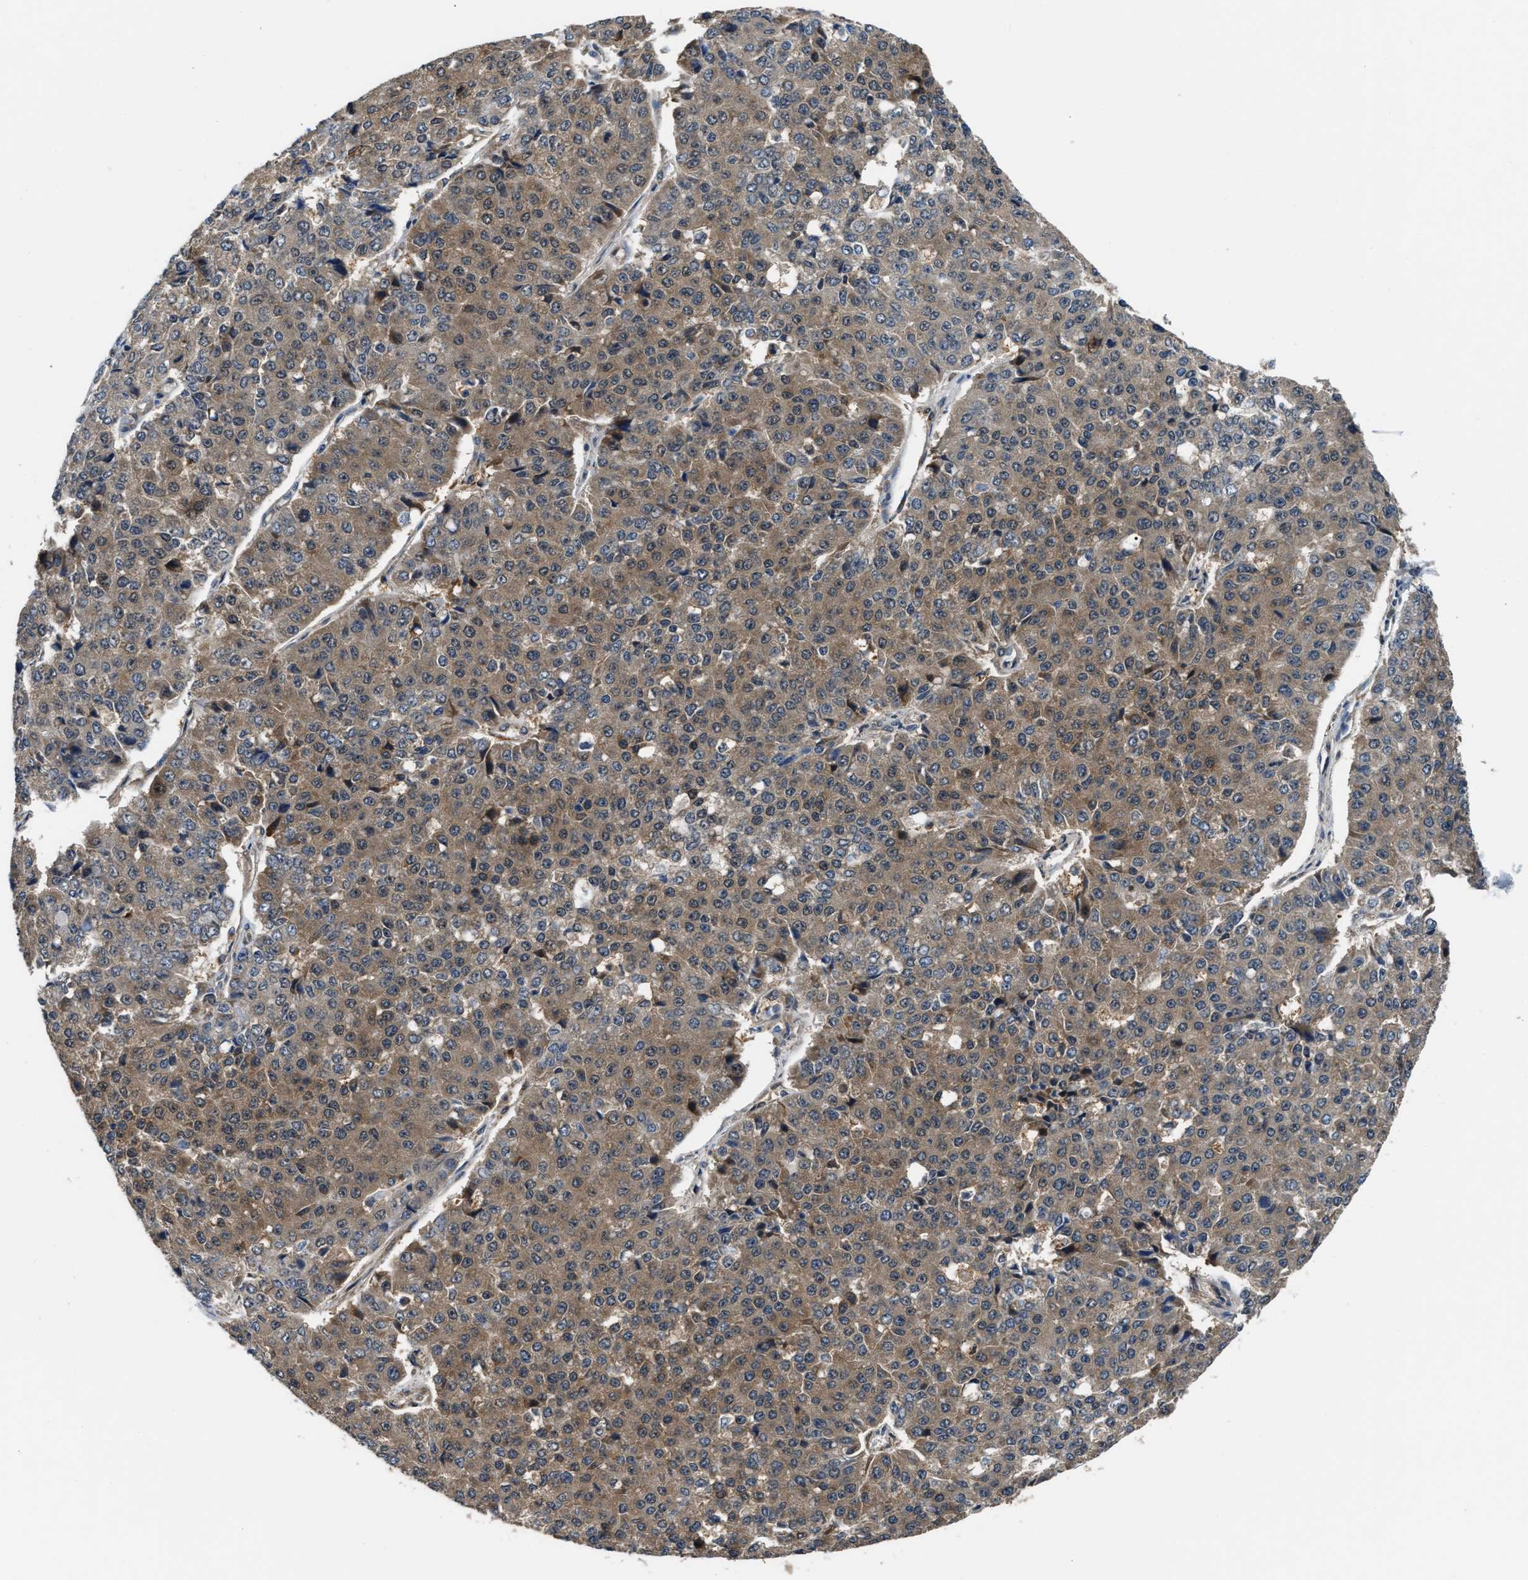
{"staining": {"intensity": "moderate", "quantity": ">75%", "location": "cytoplasmic/membranous"}, "tissue": "pancreatic cancer", "cell_type": "Tumor cells", "image_type": "cancer", "snomed": [{"axis": "morphology", "description": "Adenocarcinoma, NOS"}, {"axis": "topography", "description": "Pancreas"}], "caption": "IHC of human pancreatic cancer (adenocarcinoma) displays medium levels of moderate cytoplasmic/membranous positivity in about >75% of tumor cells.", "gene": "PPA1", "patient": {"sex": "male", "age": 50}}